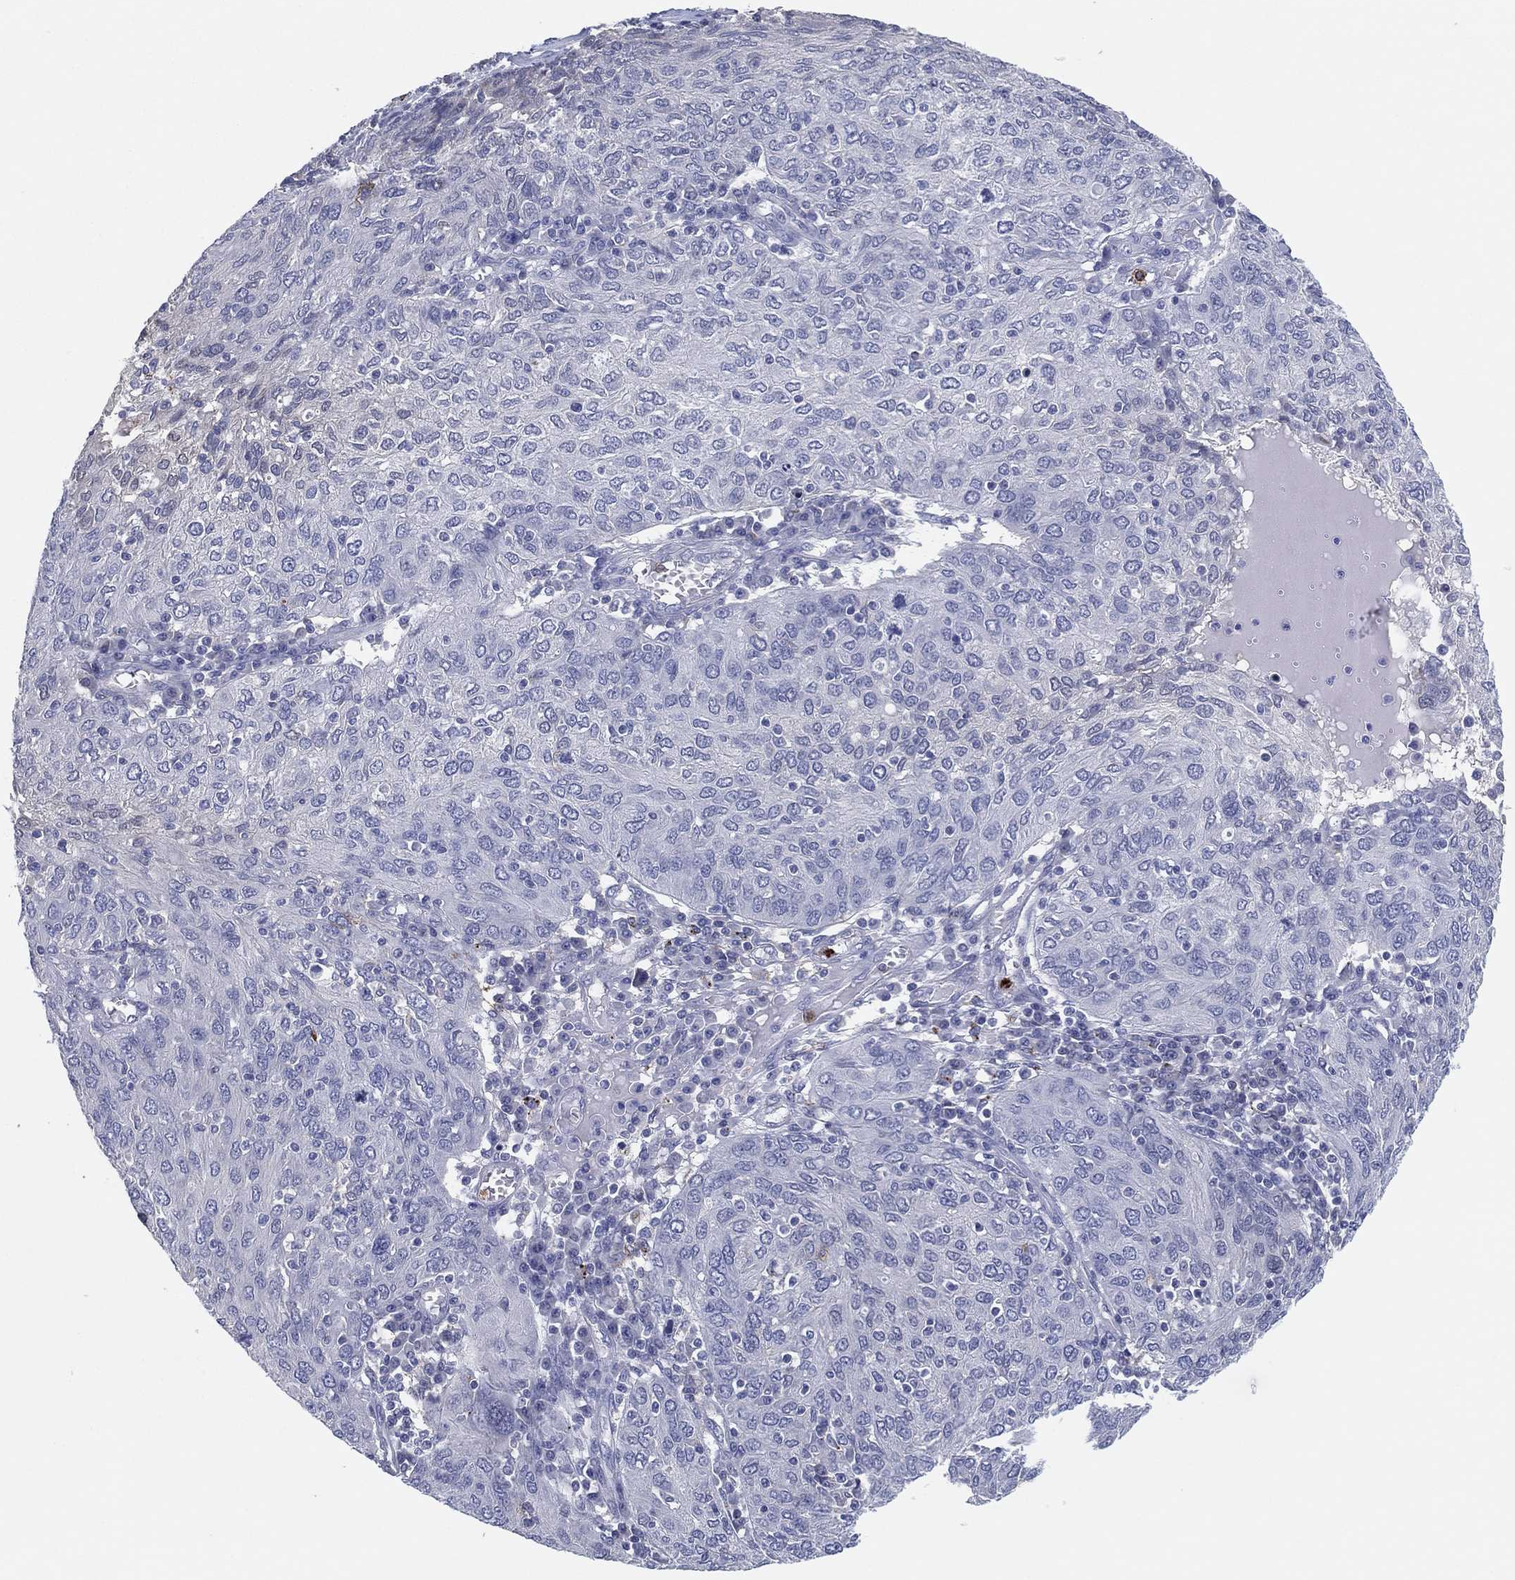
{"staining": {"intensity": "negative", "quantity": "none", "location": "none"}, "tissue": "ovarian cancer", "cell_type": "Tumor cells", "image_type": "cancer", "snomed": [{"axis": "morphology", "description": "Carcinoma, endometroid"}, {"axis": "topography", "description": "Ovary"}], "caption": "An immunohistochemistry micrograph of endometroid carcinoma (ovarian) is shown. There is no staining in tumor cells of endometroid carcinoma (ovarian).", "gene": "PLAC8", "patient": {"sex": "female", "age": 50}}